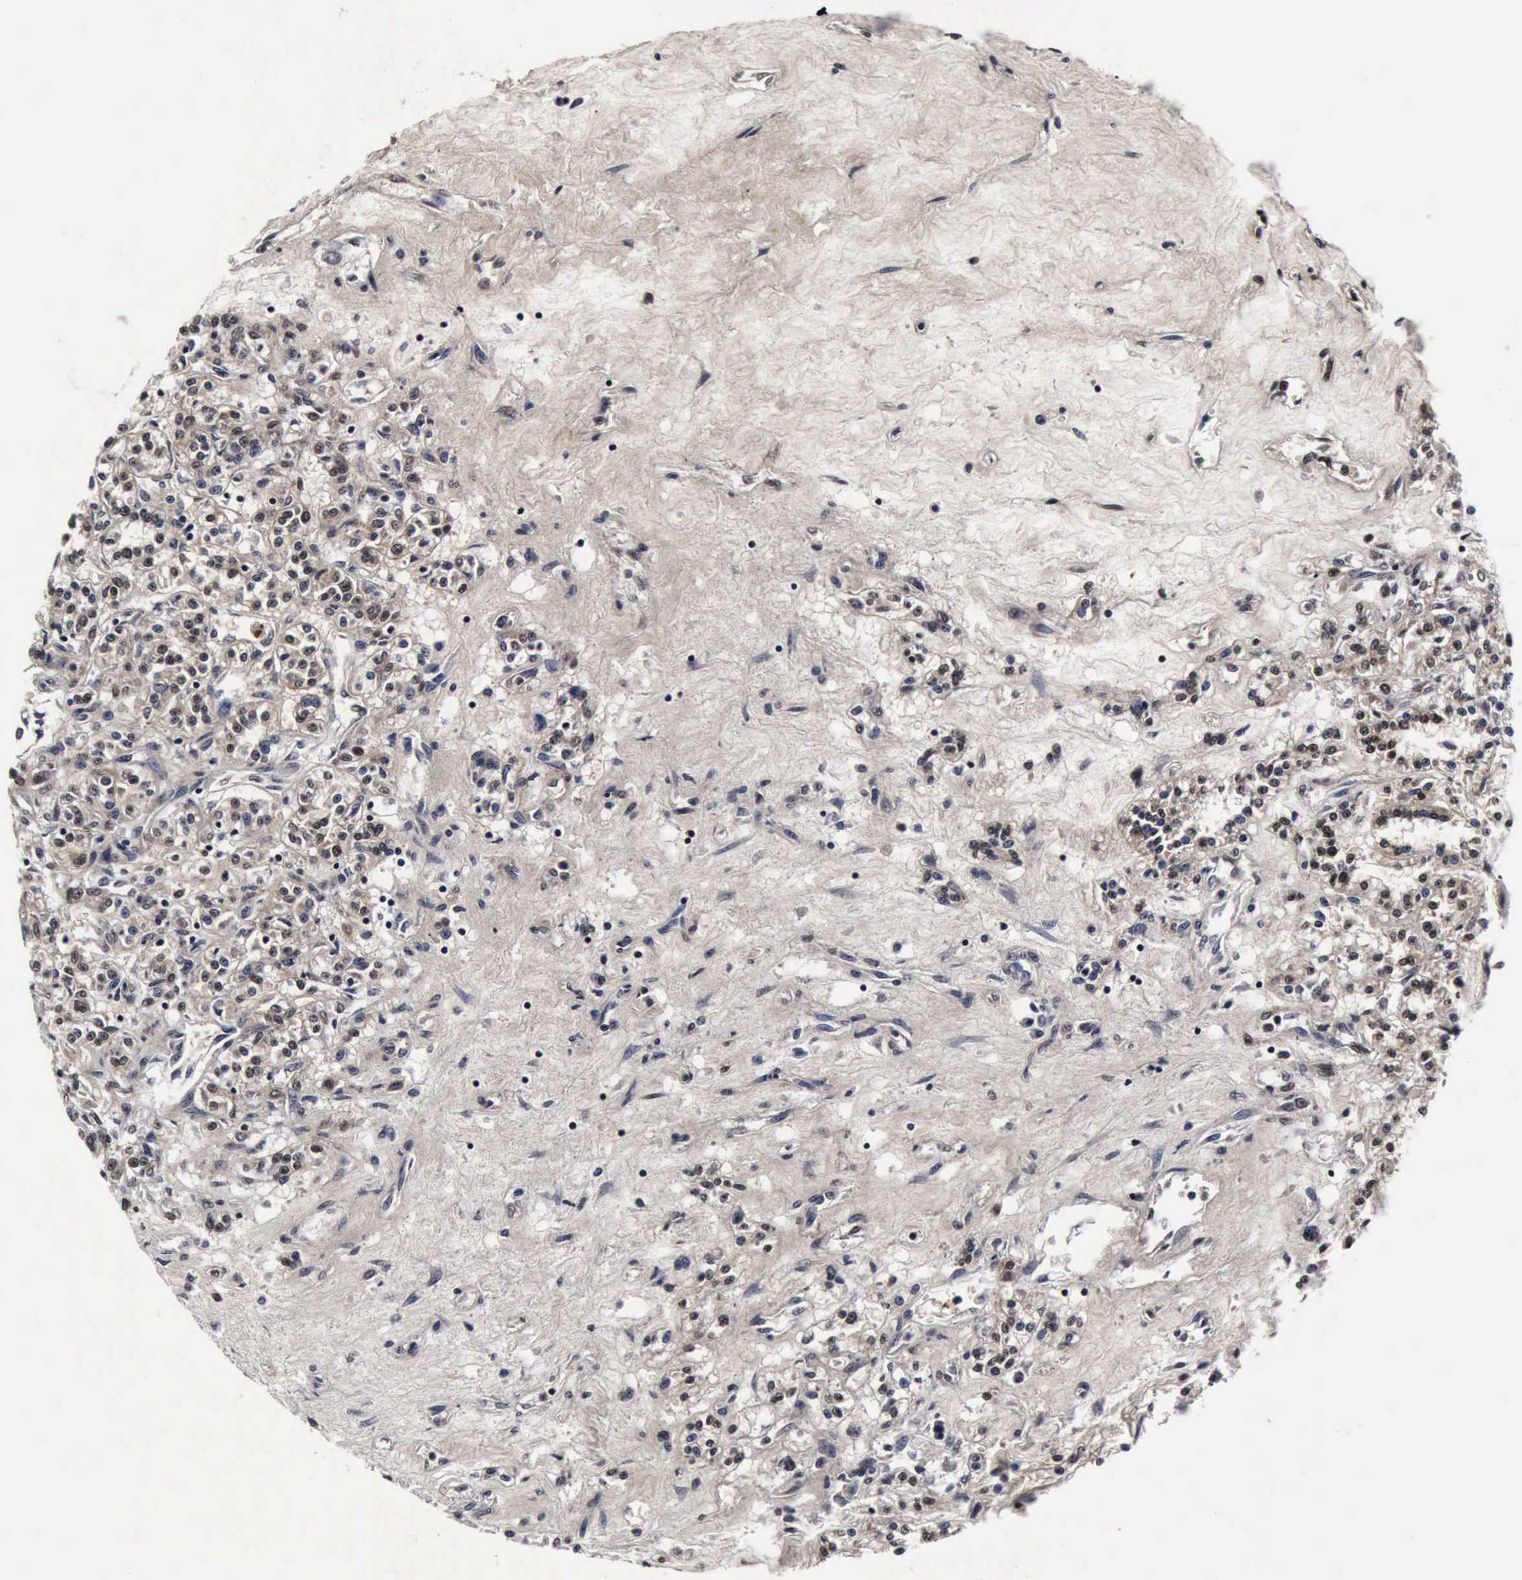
{"staining": {"intensity": "weak", "quantity": "25%-75%", "location": "cytoplasmic/membranous"}, "tissue": "renal cancer", "cell_type": "Tumor cells", "image_type": "cancer", "snomed": [{"axis": "morphology", "description": "Adenocarcinoma, NOS"}, {"axis": "topography", "description": "Kidney"}], "caption": "Immunohistochemistry (IHC) (DAB) staining of renal cancer shows weak cytoplasmic/membranous protein expression in approximately 25%-75% of tumor cells.", "gene": "UBC", "patient": {"sex": "female", "age": 76}}